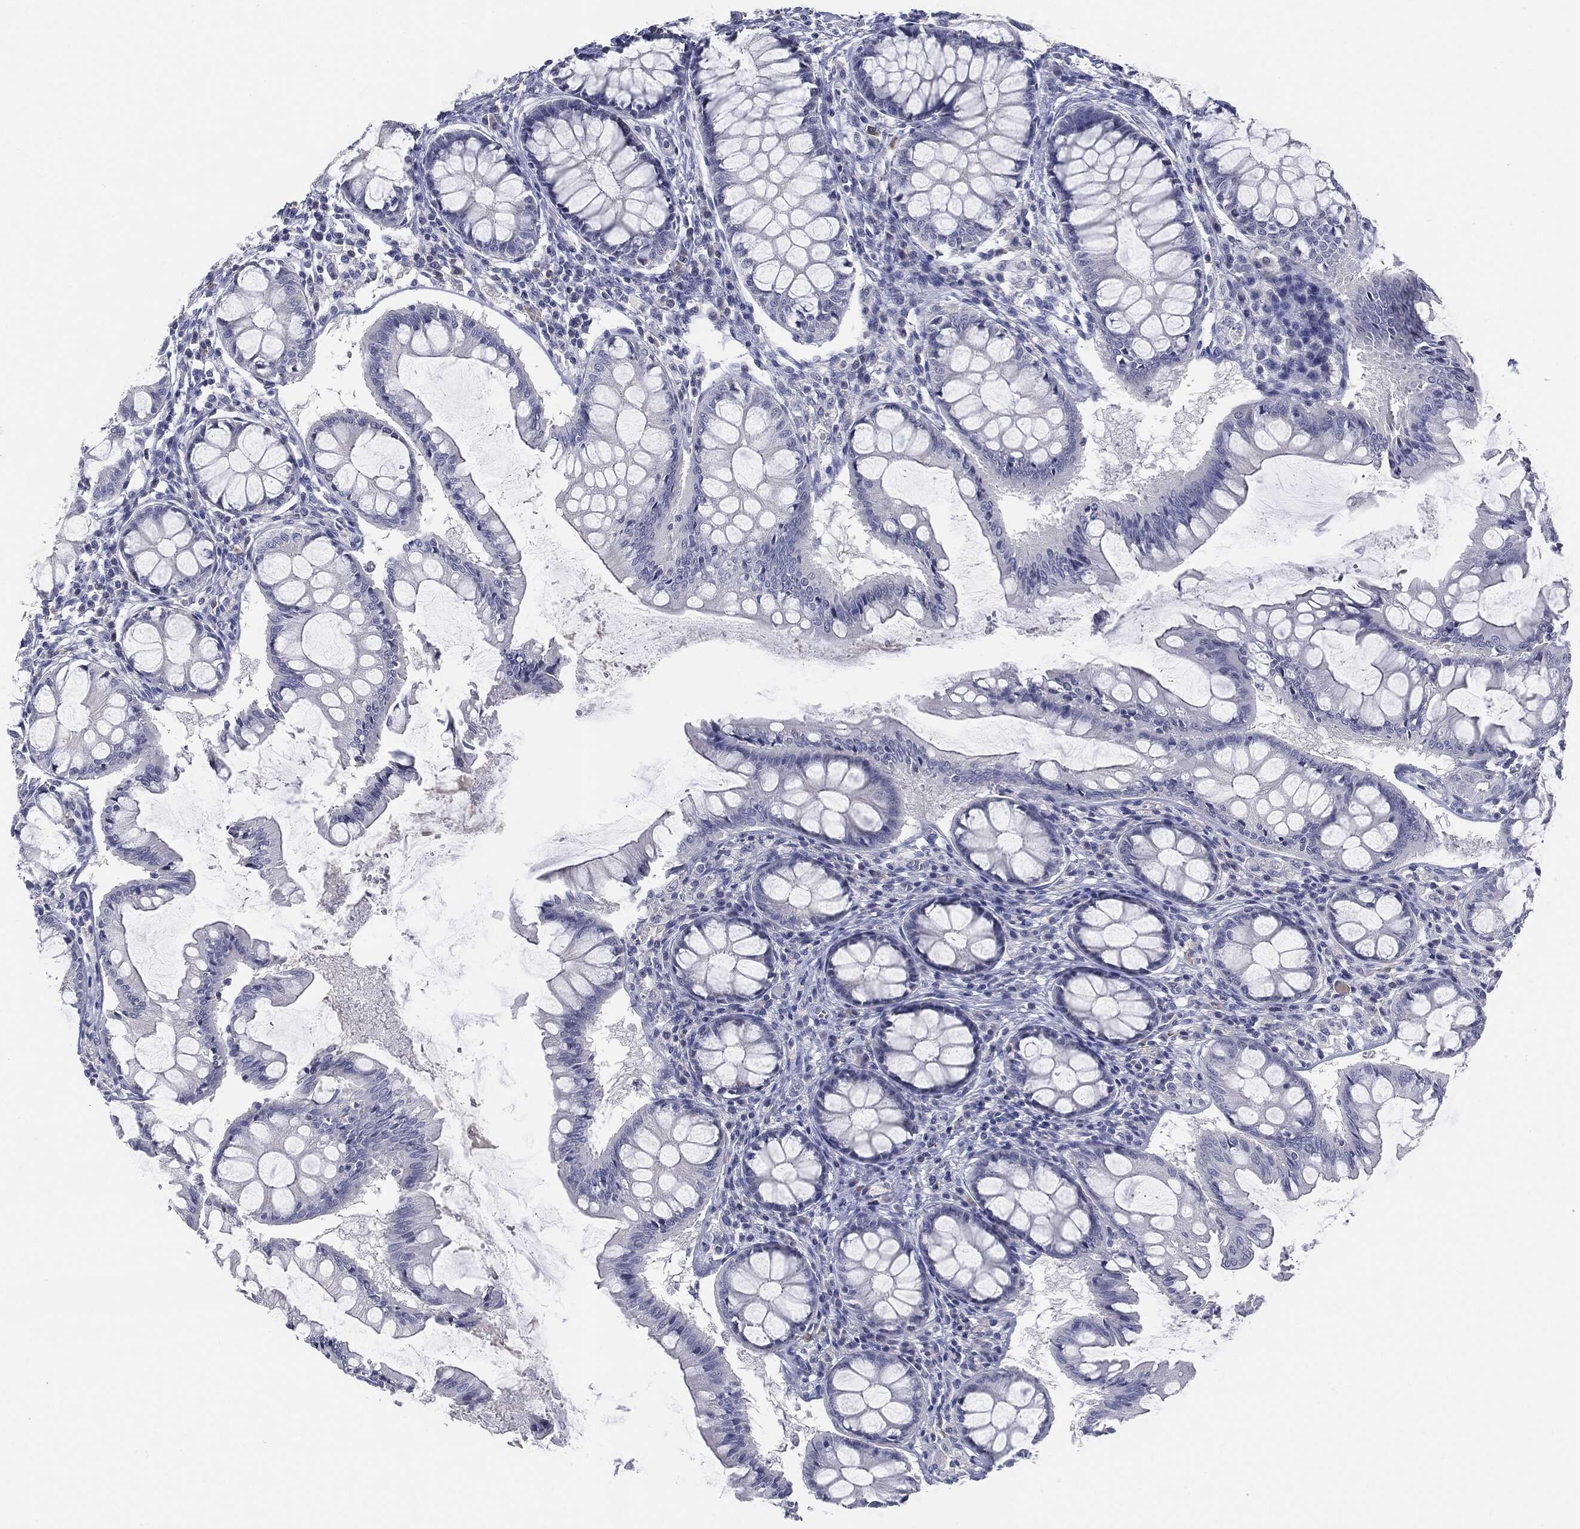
{"staining": {"intensity": "negative", "quantity": "none", "location": "none"}, "tissue": "colon", "cell_type": "Endothelial cells", "image_type": "normal", "snomed": [{"axis": "morphology", "description": "Normal tissue, NOS"}, {"axis": "topography", "description": "Colon"}], "caption": "Human colon stained for a protein using immunohistochemistry demonstrates no staining in endothelial cells.", "gene": "CGB1", "patient": {"sex": "female", "age": 65}}